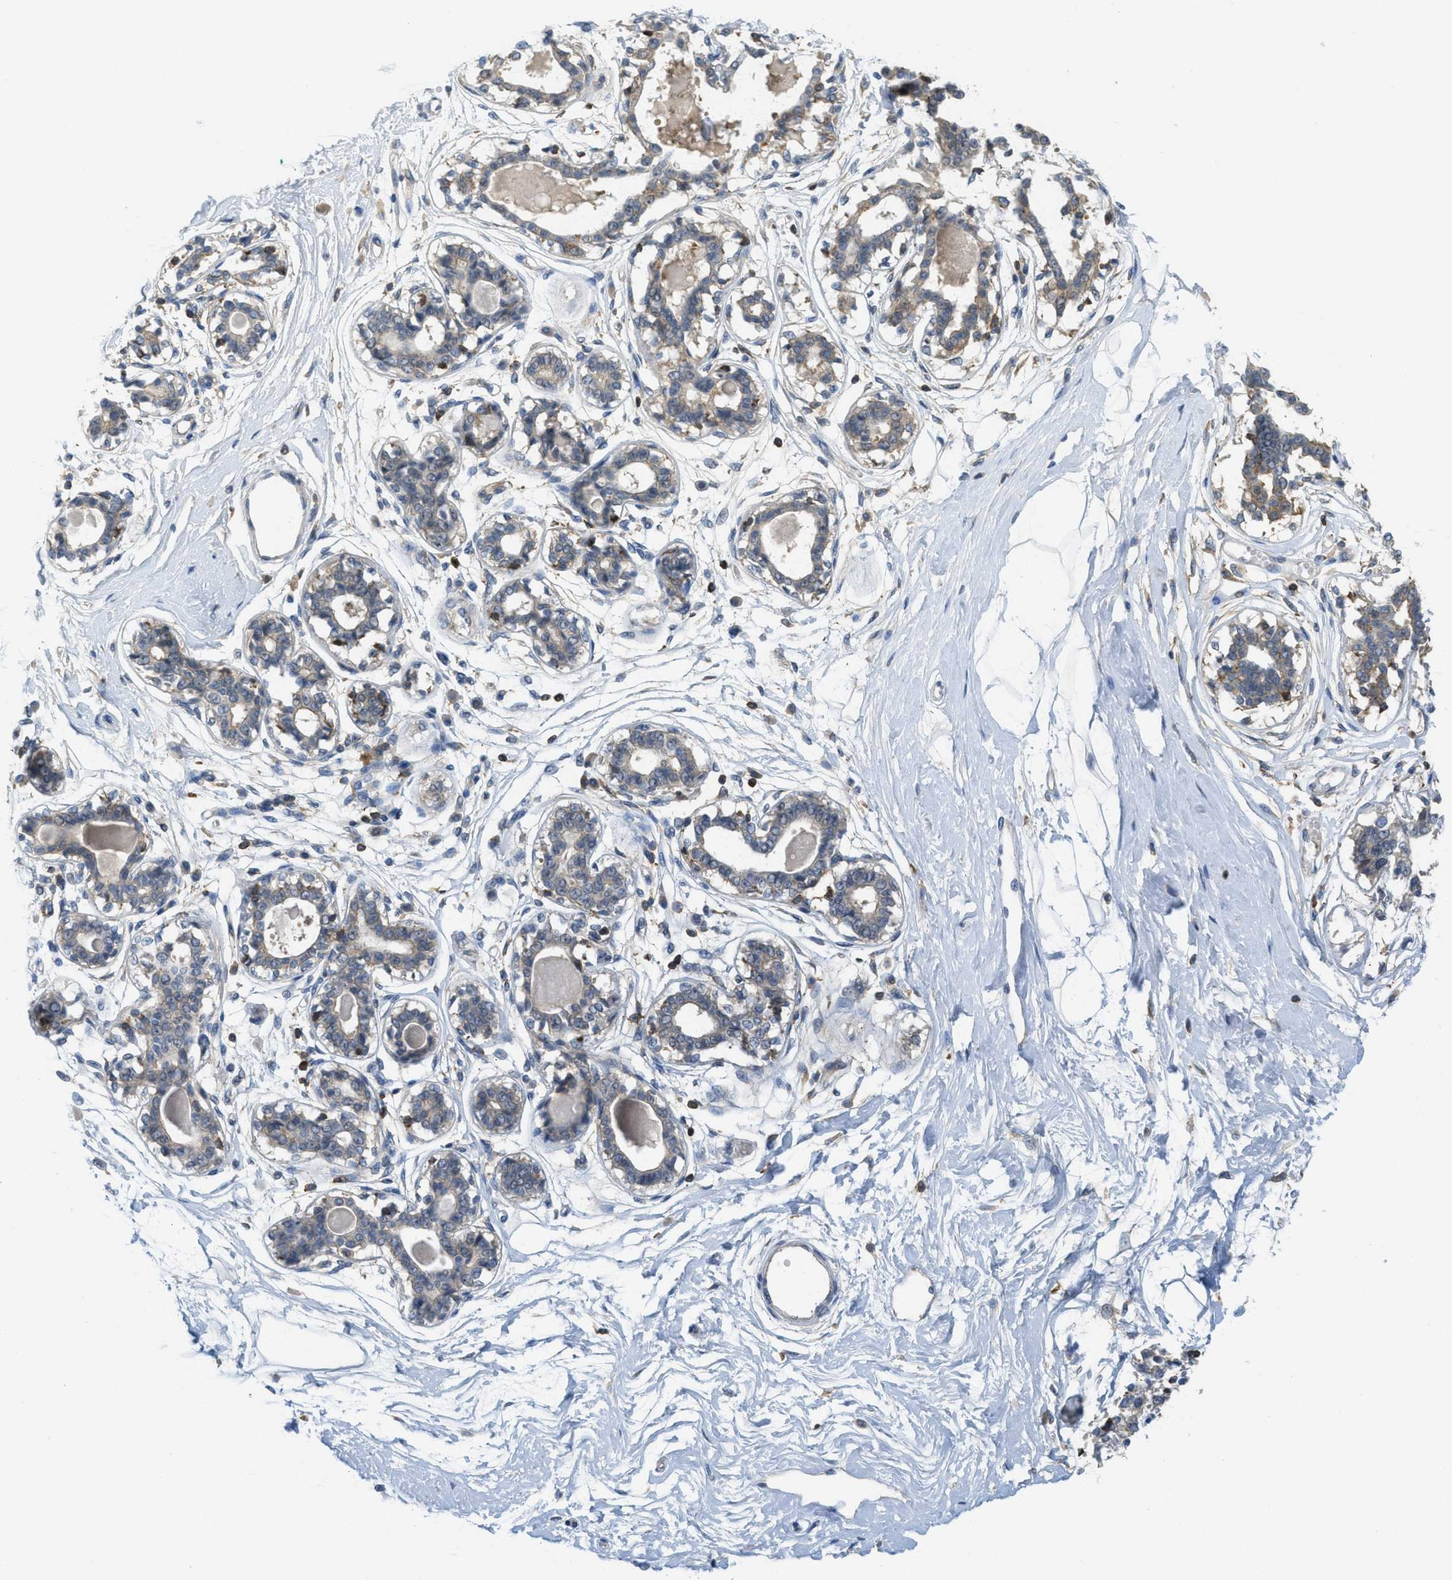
{"staining": {"intensity": "negative", "quantity": "none", "location": "none"}, "tissue": "breast", "cell_type": "Adipocytes", "image_type": "normal", "snomed": [{"axis": "morphology", "description": "Normal tissue, NOS"}, {"axis": "topography", "description": "Breast"}], "caption": "Adipocytes are negative for brown protein staining in unremarkable breast. Brightfield microscopy of immunohistochemistry stained with DAB (brown) and hematoxylin (blue), captured at high magnification.", "gene": "GRIK2", "patient": {"sex": "female", "age": 45}}